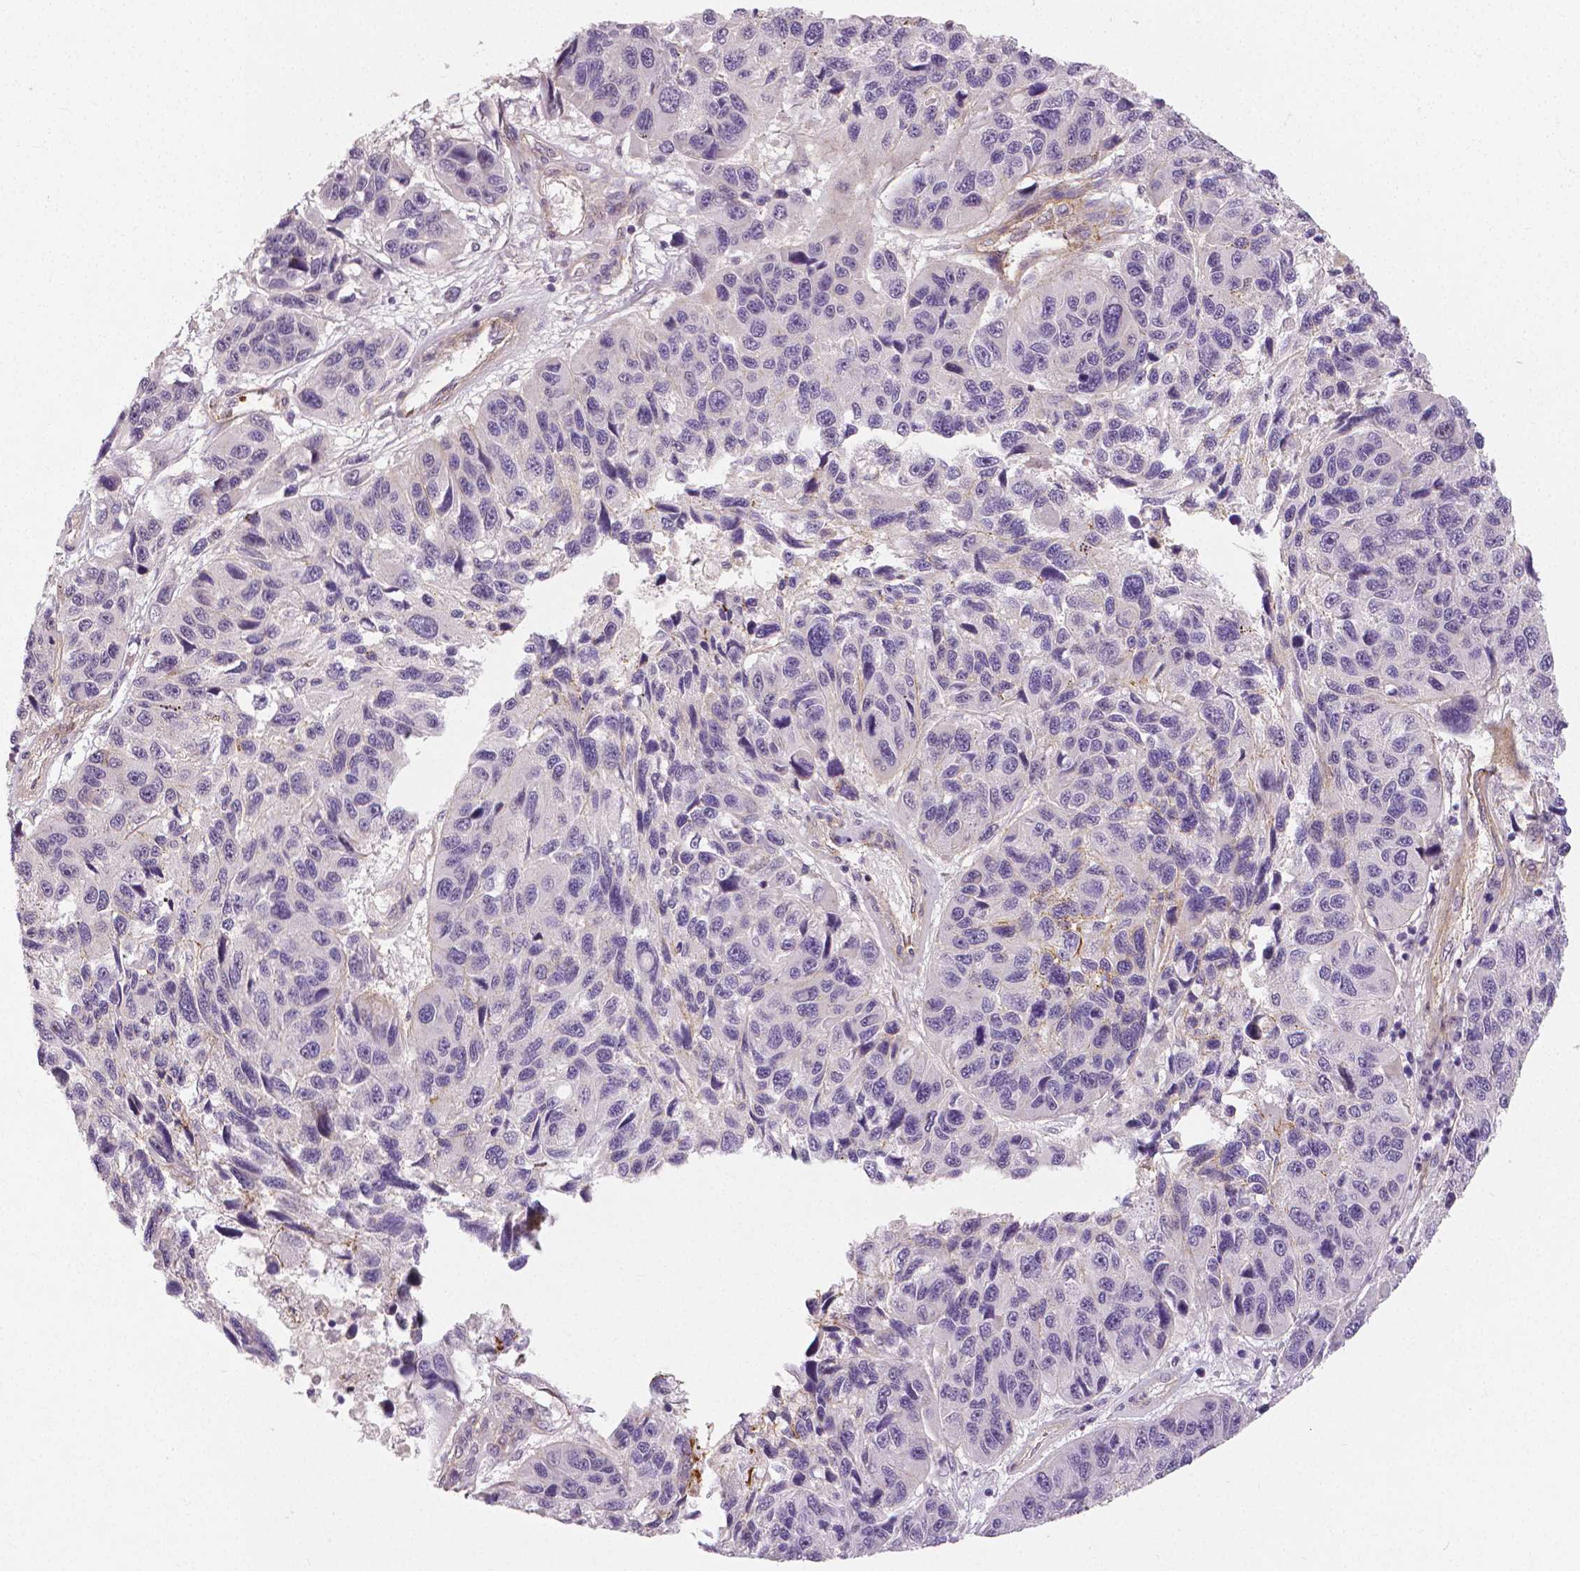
{"staining": {"intensity": "negative", "quantity": "none", "location": "none"}, "tissue": "melanoma", "cell_type": "Tumor cells", "image_type": "cancer", "snomed": [{"axis": "morphology", "description": "Malignant melanoma, NOS"}, {"axis": "topography", "description": "Skin"}], "caption": "DAB (3,3'-diaminobenzidine) immunohistochemical staining of melanoma demonstrates no significant expression in tumor cells. Nuclei are stained in blue.", "gene": "FLT1", "patient": {"sex": "male", "age": 53}}